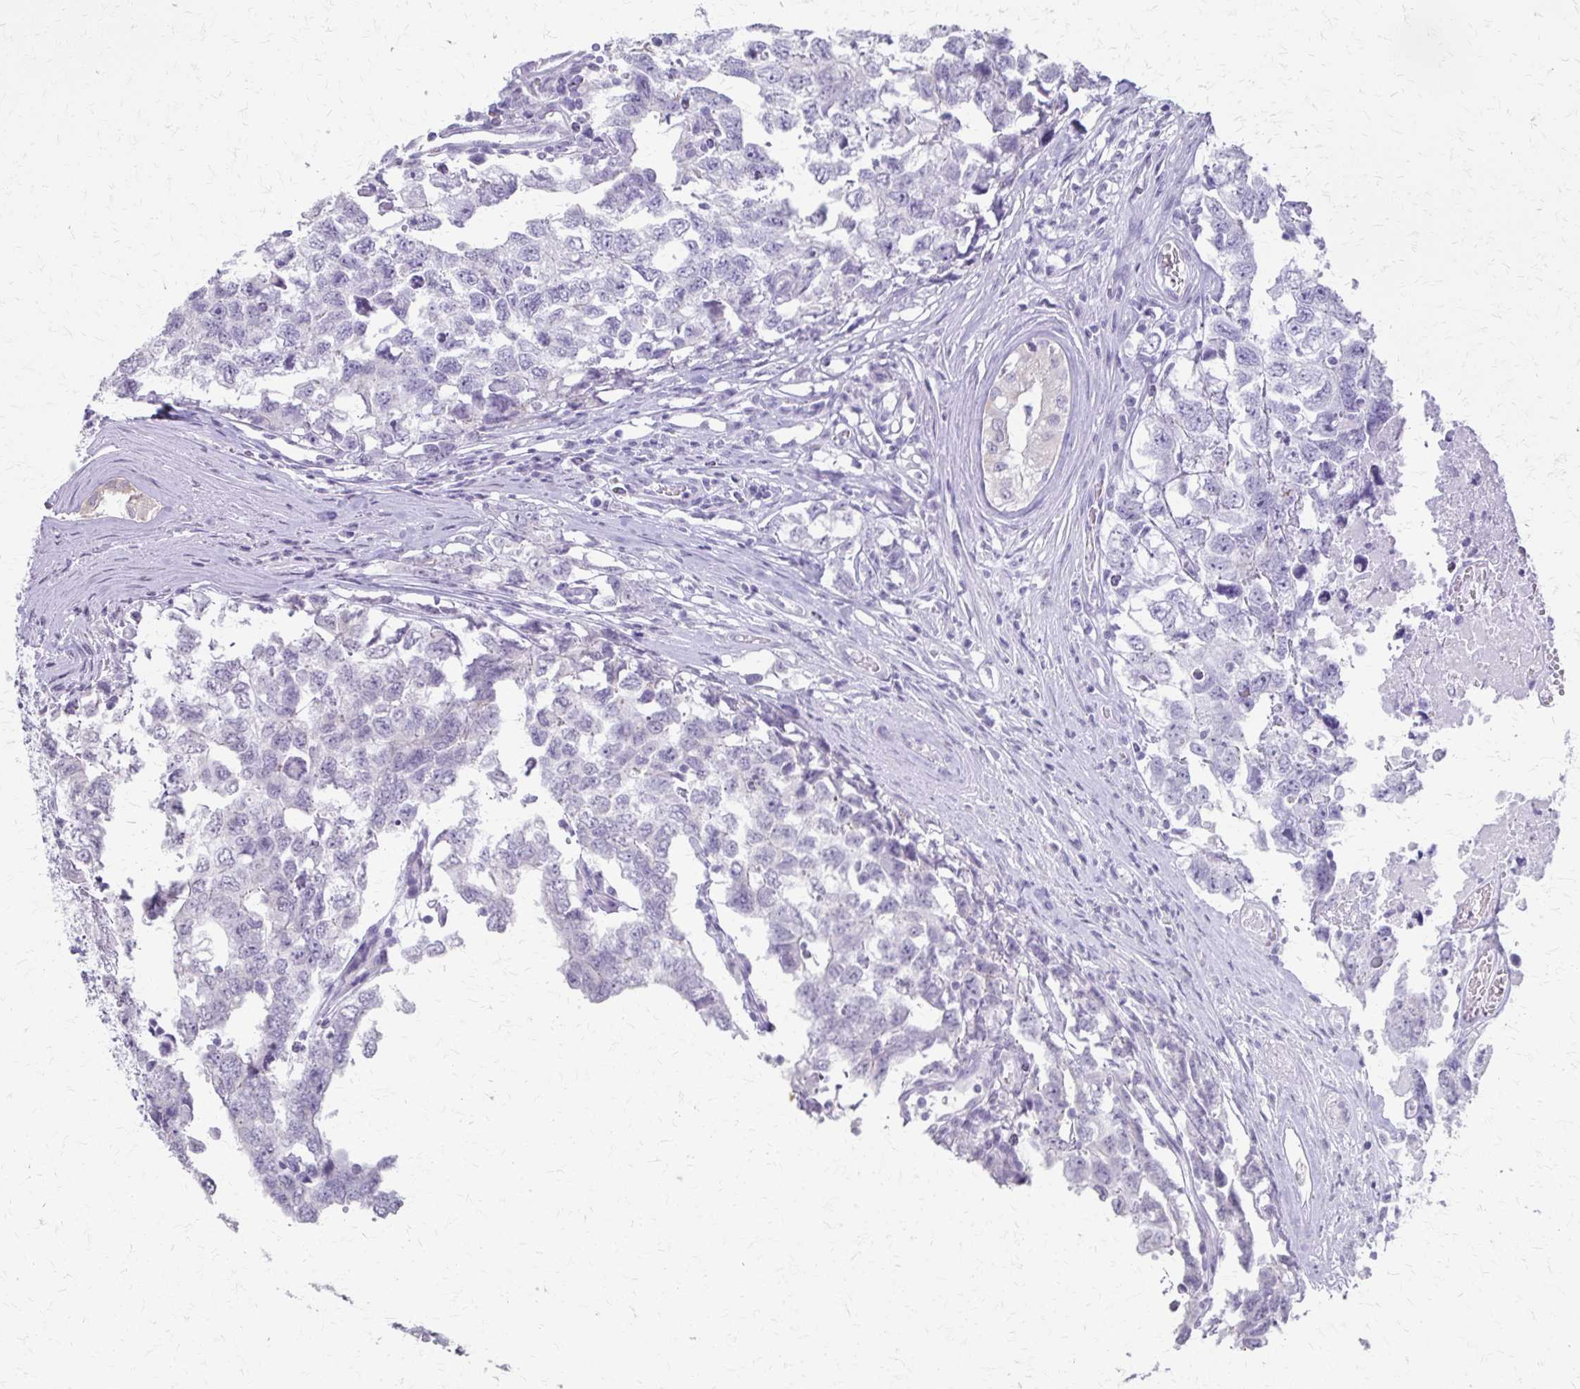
{"staining": {"intensity": "negative", "quantity": "none", "location": "none"}, "tissue": "testis cancer", "cell_type": "Tumor cells", "image_type": "cancer", "snomed": [{"axis": "morphology", "description": "Carcinoma, Embryonal, NOS"}, {"axis": "topography", "description": "Testis"}], "caption": "Immunohistochemistry (IHC) of testis cancer demonstrates no expression in tumor cells. Nuclei are stained in blue.", "gene": "CYB5A", "patient": {"sex": "male", "age": 22}}